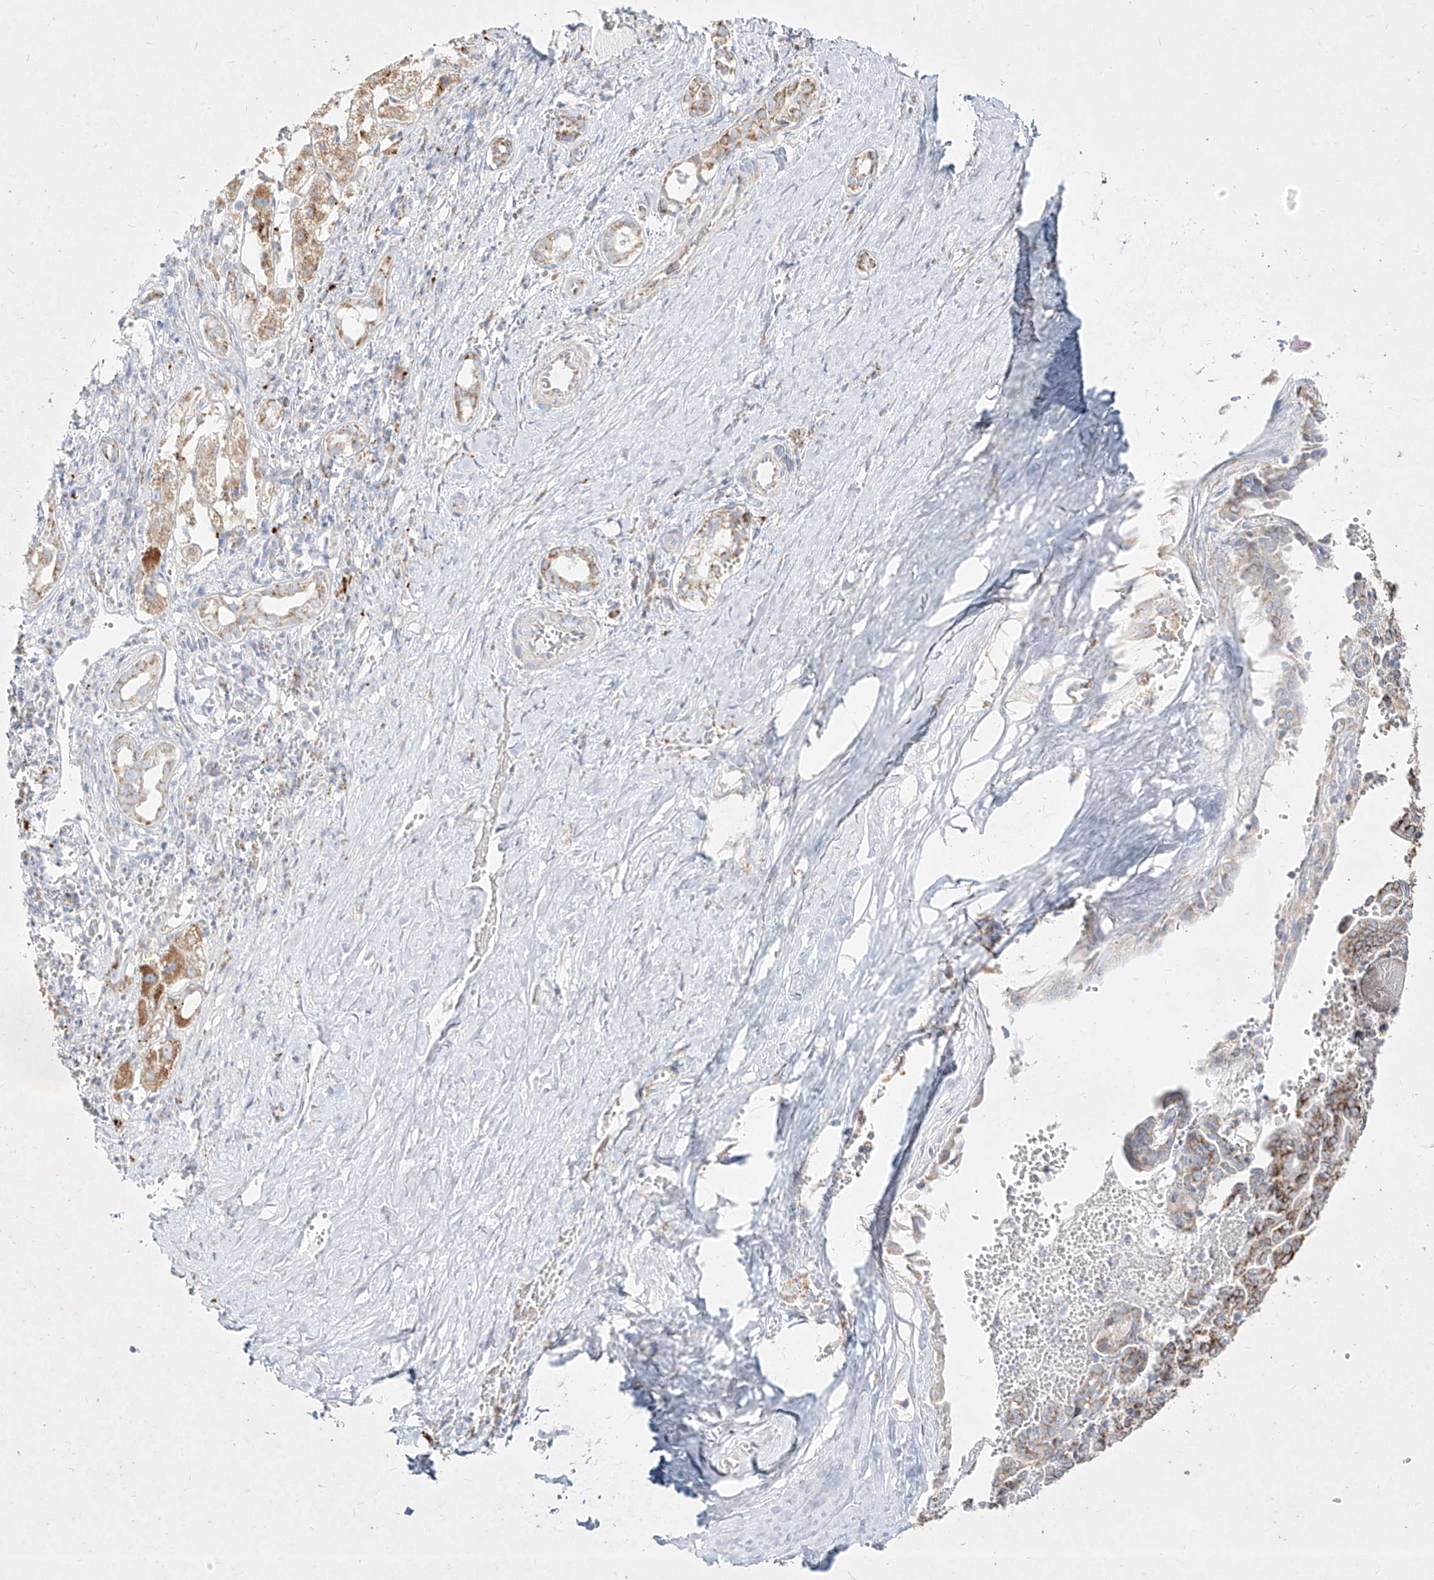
{"staining": {"intensity": "moderate", "quantity": "25%-75%", "location": "cytoplasmic/membranous"}, "tissue": "liver cancer", "cell_type": "Tumor cells", "image_type": "cancer", "snomed": [{"axis": "morphology", "description": "Cholangiocarcinoma"}, {"axis": "topography", "description": "Liver"}], "caption": "Immunohistochemistry image of human cholangiocarcinoma (liver) stained for a protein (brown), which reveals medium levels of moderate cytoplasmic/membranous expression in approximately 25%-75% of tumor cells.", "gene": "MTX2", "patient": {"sex": "female", "age": 75}}